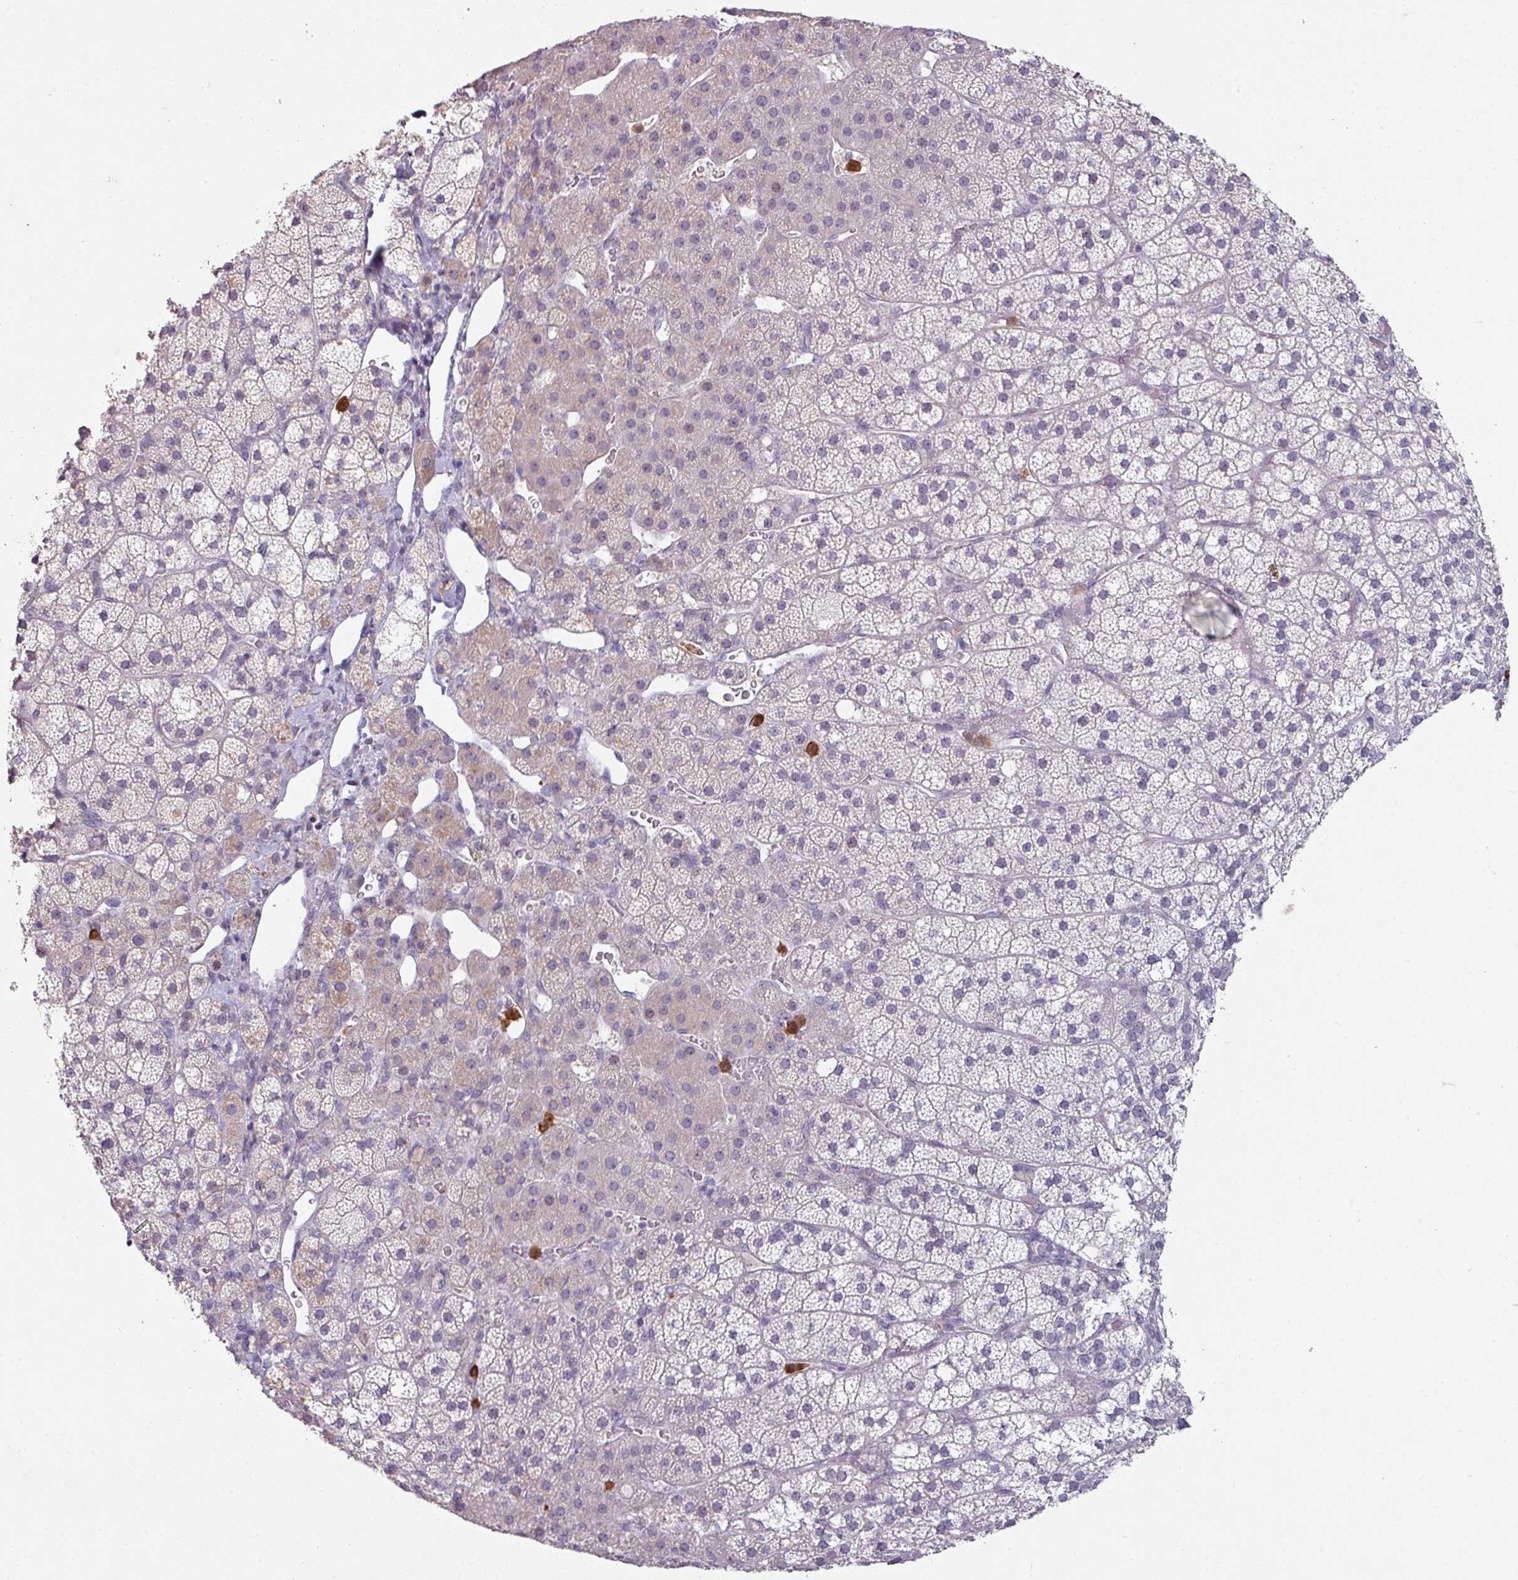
{"staining": {"intensity": "weak", "quantity": "<25%", "location": "cytoplasmic/membranous"}, "tissue": "adrenal gland", "cell_type": "Glandular cells", "image_type": "normal", "snomed": [{"axis": "morphology", "description": "Normal tissue, NOS"}, {"axis": "topography", "description": "Adrenal gland"}], "caption": "An immunohistochemistry histopathology image of normal adrenal gland is shown. There is no staining in glandular cells of adrenal gland. (Brightfield microscopy of DAB immunohistochemistry (IHC) at high magnification).", "gene": "MAGEC3", "patient": {"sex": "male", "age": 53}}